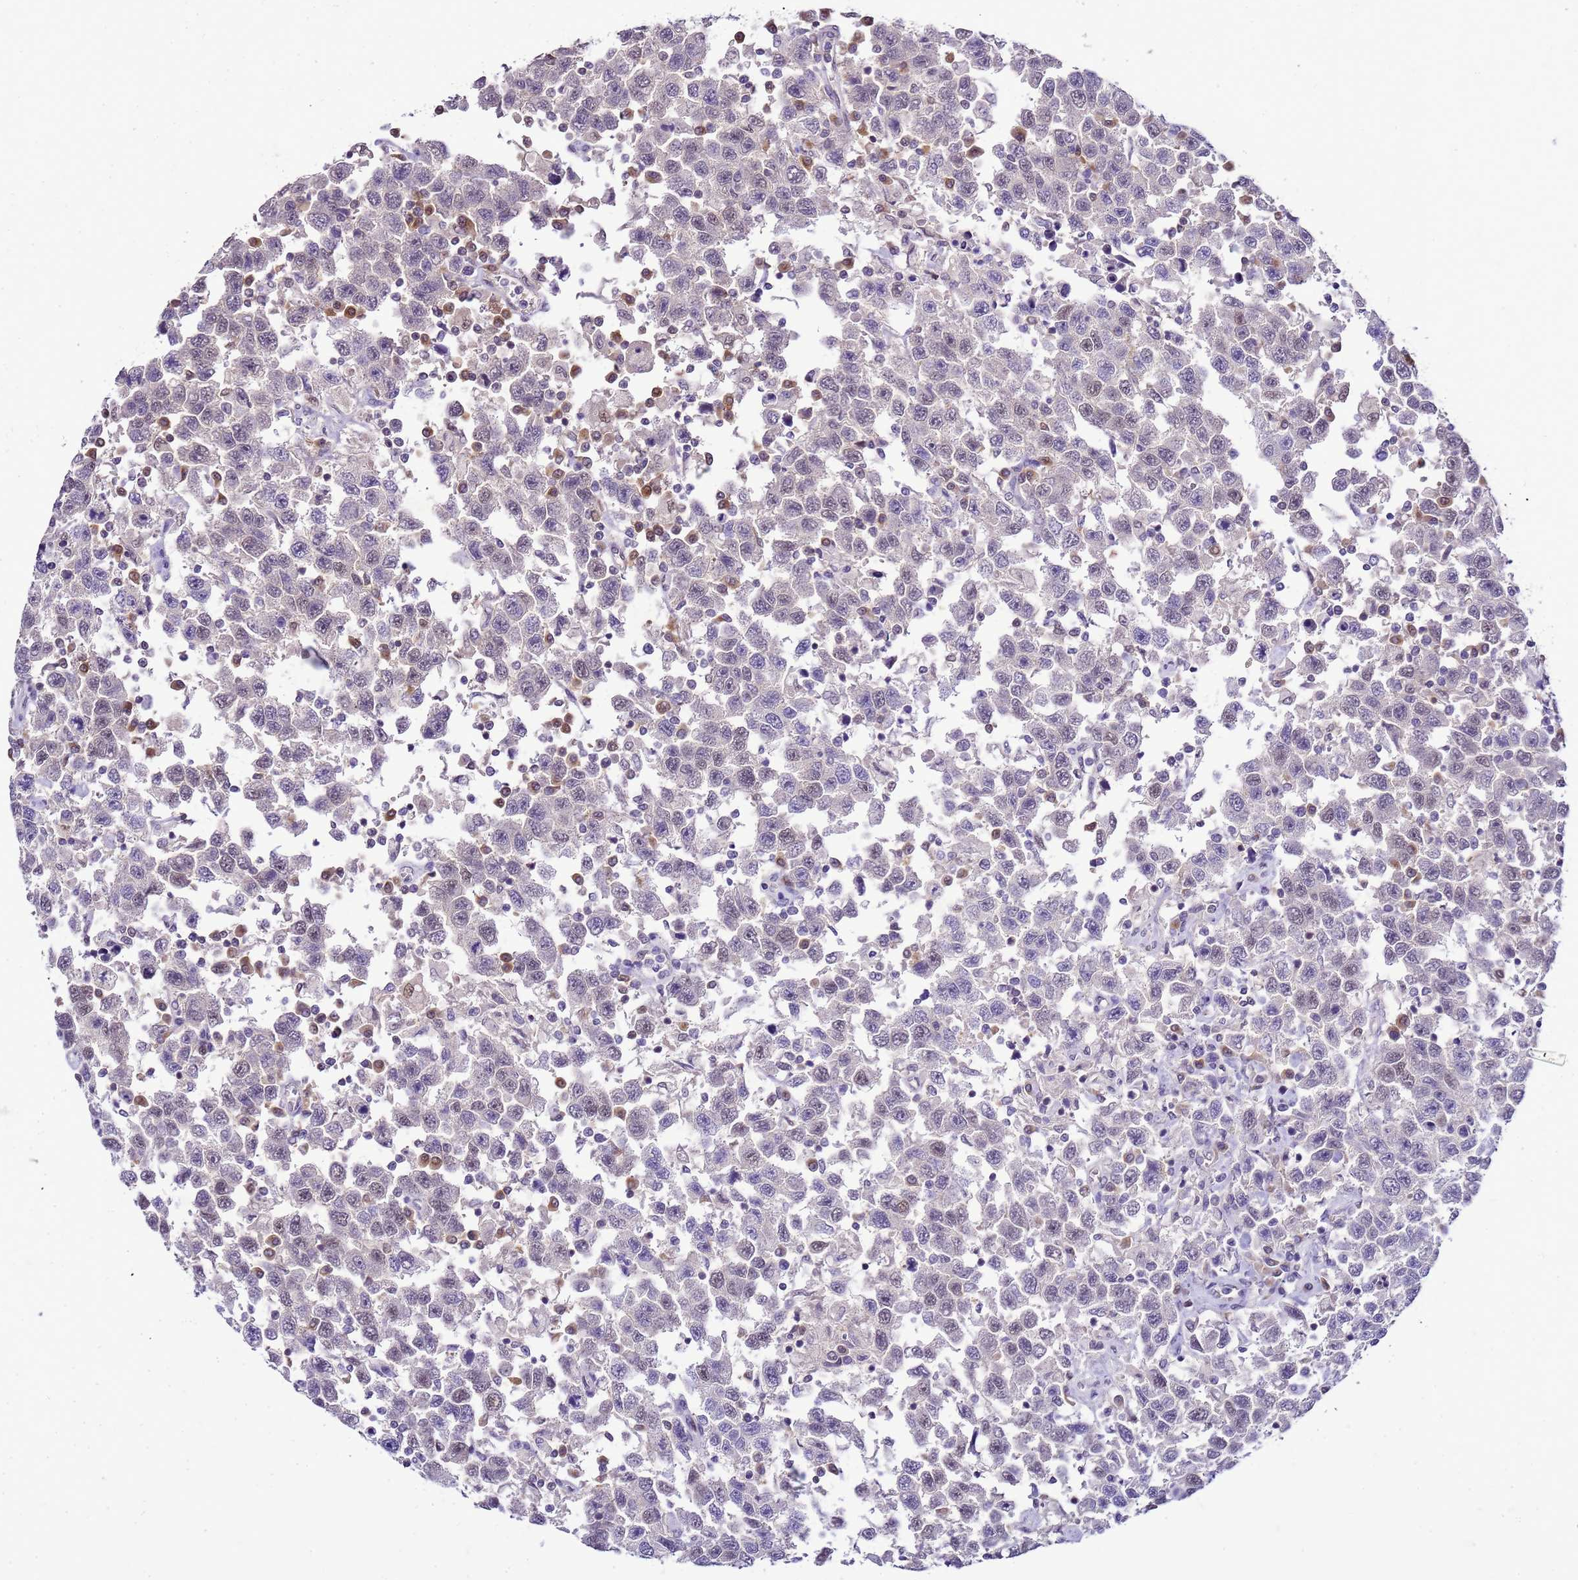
{"staining": {"intensity": "negative", "quantity": "none", "location": "none"}, "tissue": "testis cancer", "cell_type": "Tumor cells", "image_type": "cancer", "snomed": [{"axis": "morphology", "description": "Seminoma, NOS"}, {"axis": "topography", "description": "Testis"}], "caption": "Immunohistochemistry (IHC) image of seminoma (testis) stained for a protein (brown), which displays no staining in tumor cells.", "gene": "DDI2", "patient": {"sex": "male", "age": 41}}